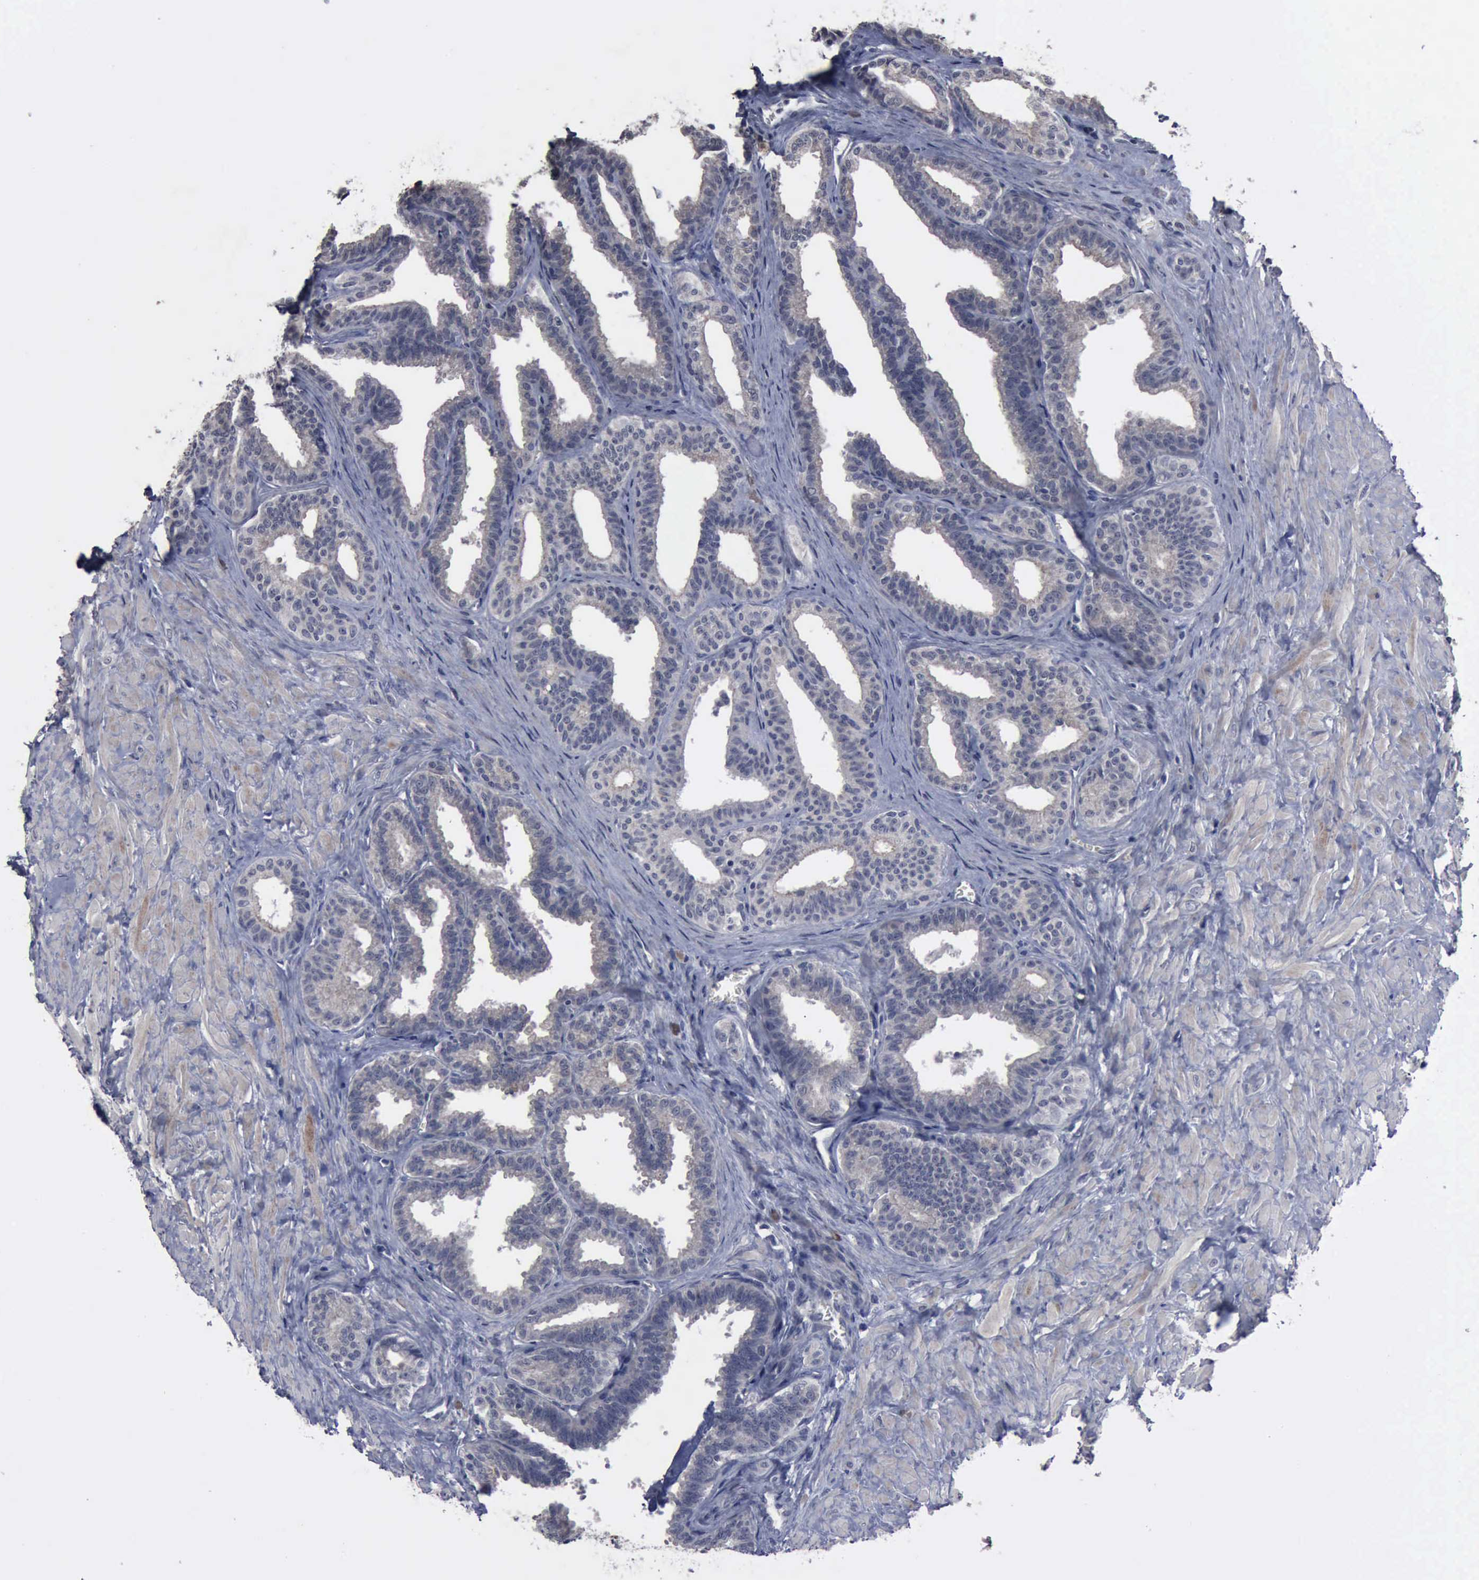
{"staining": {"intensity": "weak", "quantity": "25%-75%", "location": "cytoplasmic/membranous"}, "tissue": "seminal vesicle", "cell_type": "Glandular cells", "image_type": "normal", "snomed": [{"axis": "morphology", "description": "Normal tissue, NOS"}, {"axis": "topography", "description": "Seminal veicle"}], "caption": "Immunohistochemical staining of benign human seminal vesicle exhibits weak cytoplasmic/membranous protein staining in about 25%-75% of glandular cells.", "gene": "MYO18B", "patient": {"sex": "male", "age": 26}}